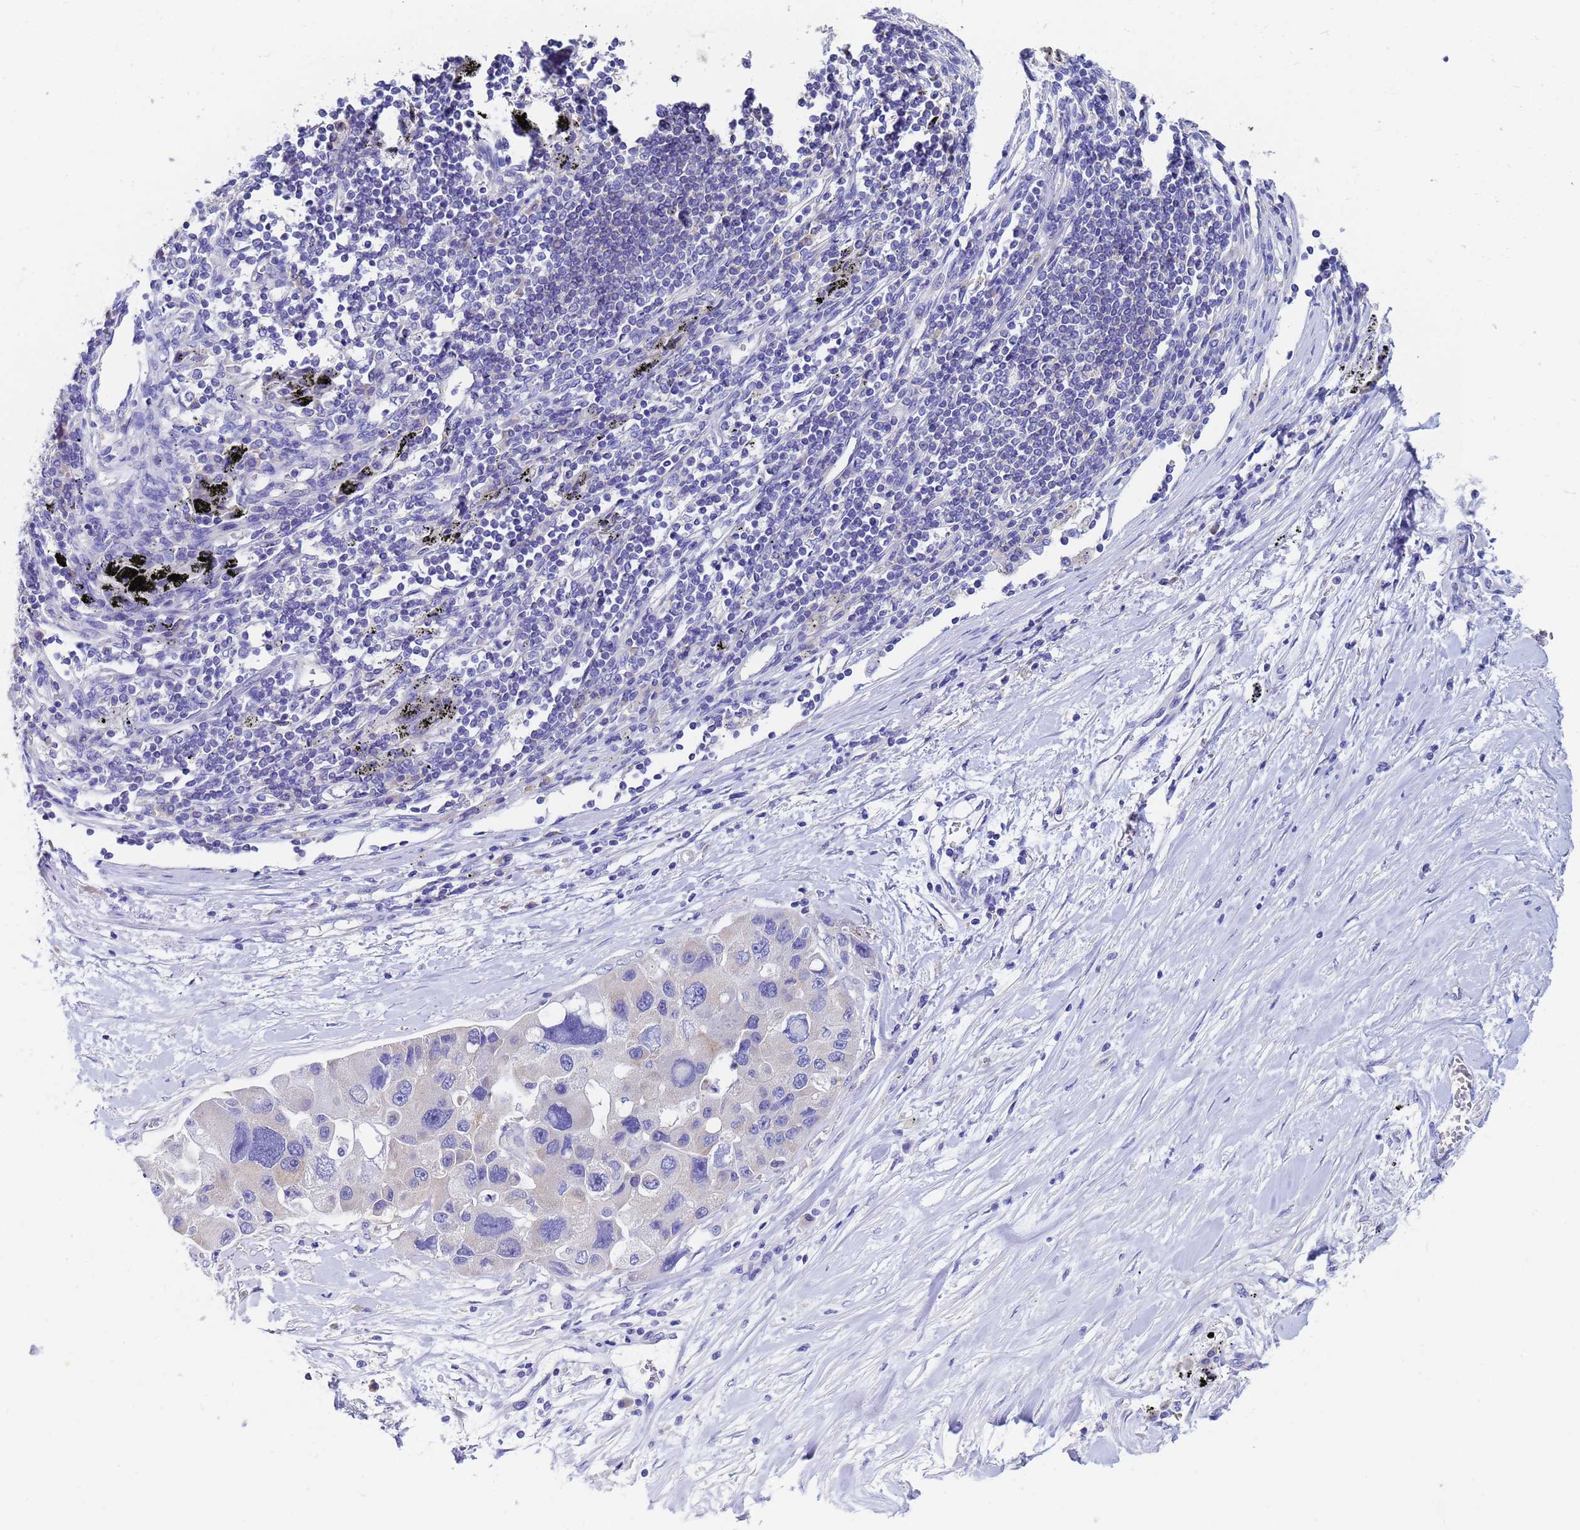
{"staining": {"intensity": "negative", "quantity": "none", "location": "none"}, "tissue": "lung cancer", "cell_type": "Tumor cells", "image_type": "cancer", "snomed": [{"axis": "morphology", "description": "Adenocarcinoma, NOS"}, {"axis": "topography", "description": "Lung"}], "caption": "Immunohistochemistry of lung adenocarcinoma displays no expression in tumor cells.", "gene": "UBE2O", "patient": {"sex": "female", "age": 54}}